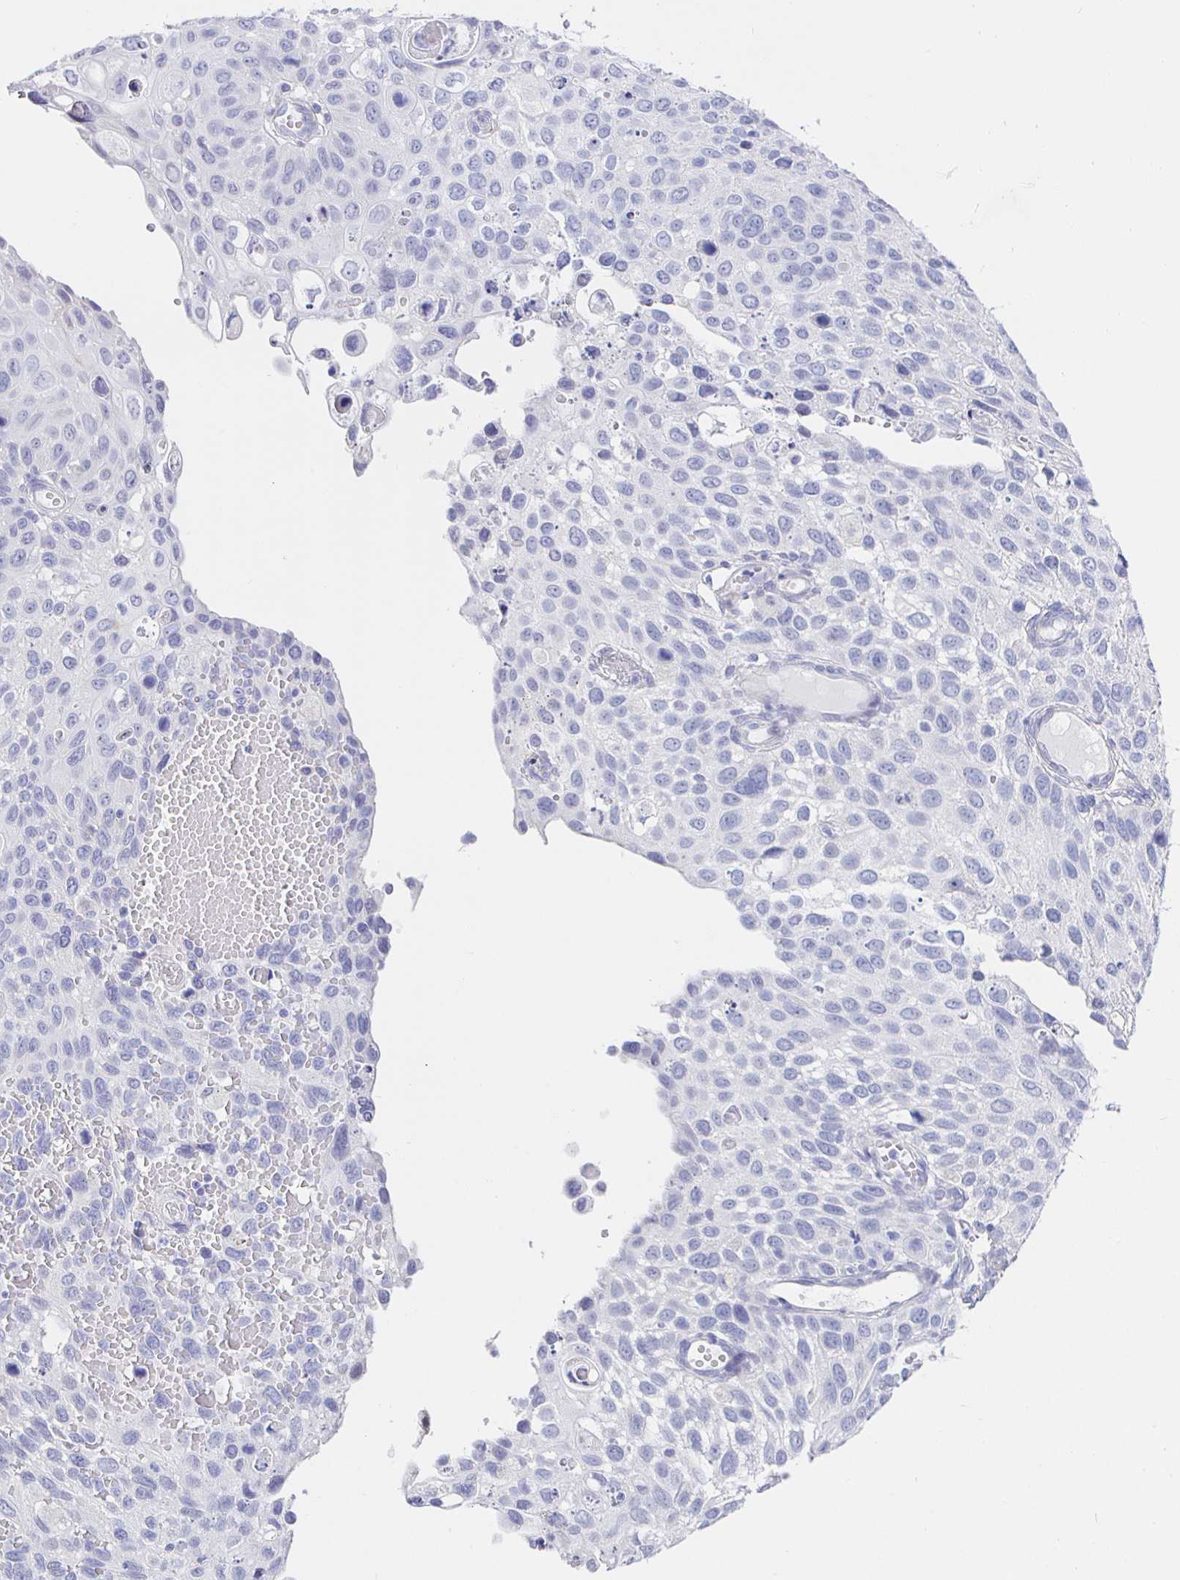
{"staining": {"intensity": "negative", "quantity": "none", "location": "none"}, "tissue": "cervical cancer", "cell_type": "Tumor cells", "image_type": "cancer", "snomed": [{"axis": "morphology", "description": "Squamous cell carcinoma, NOS"}, {"axis": "topography", "description": "Cervix"}], "caption": "High magnification brightfield microscopy of cervical cancer stained with DAB (brown) and counterstained with hematoxylin (blue): tumor cells show no significant staining.", "gene": "CR2", "patient": {"sex": "female", "age": 70}}